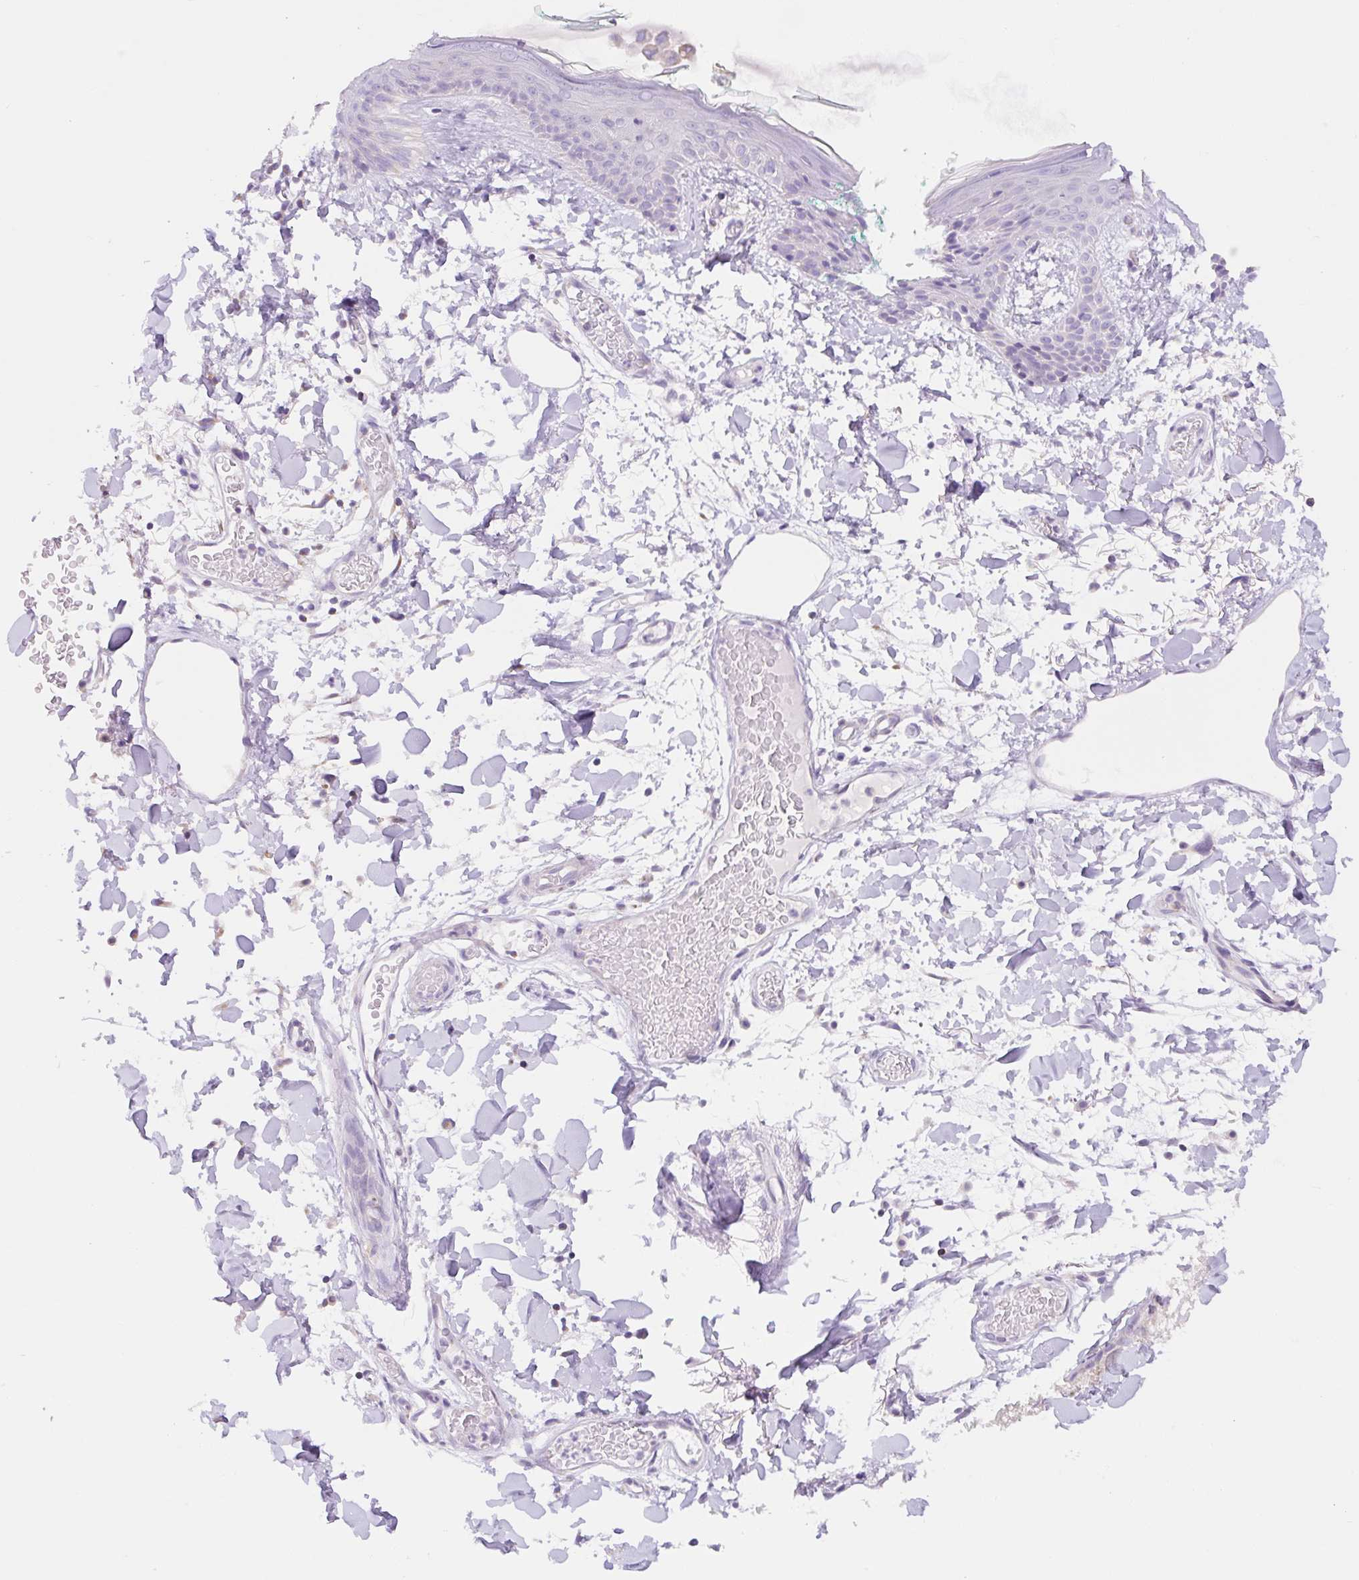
{"staining": {"intensity": "negative", "quantity": "none", "location": "none"}, "tissue": "skin", "cell_type": "Fibroblasts", "image_type": "normal", "snomed": [{"axis": "morphology", "description": "Normal tissue, NOS"}, {"axis": "topography", "description": "Skin"}], "caption": "A high-resolution image shows immunohistochemistry staining of unremarkable skin, which reveals no significant staining in fibroblasts. Nuclei are stained in blue.", "gene": "FOCAD", "patient": {"sex": "male", "age": 79}}